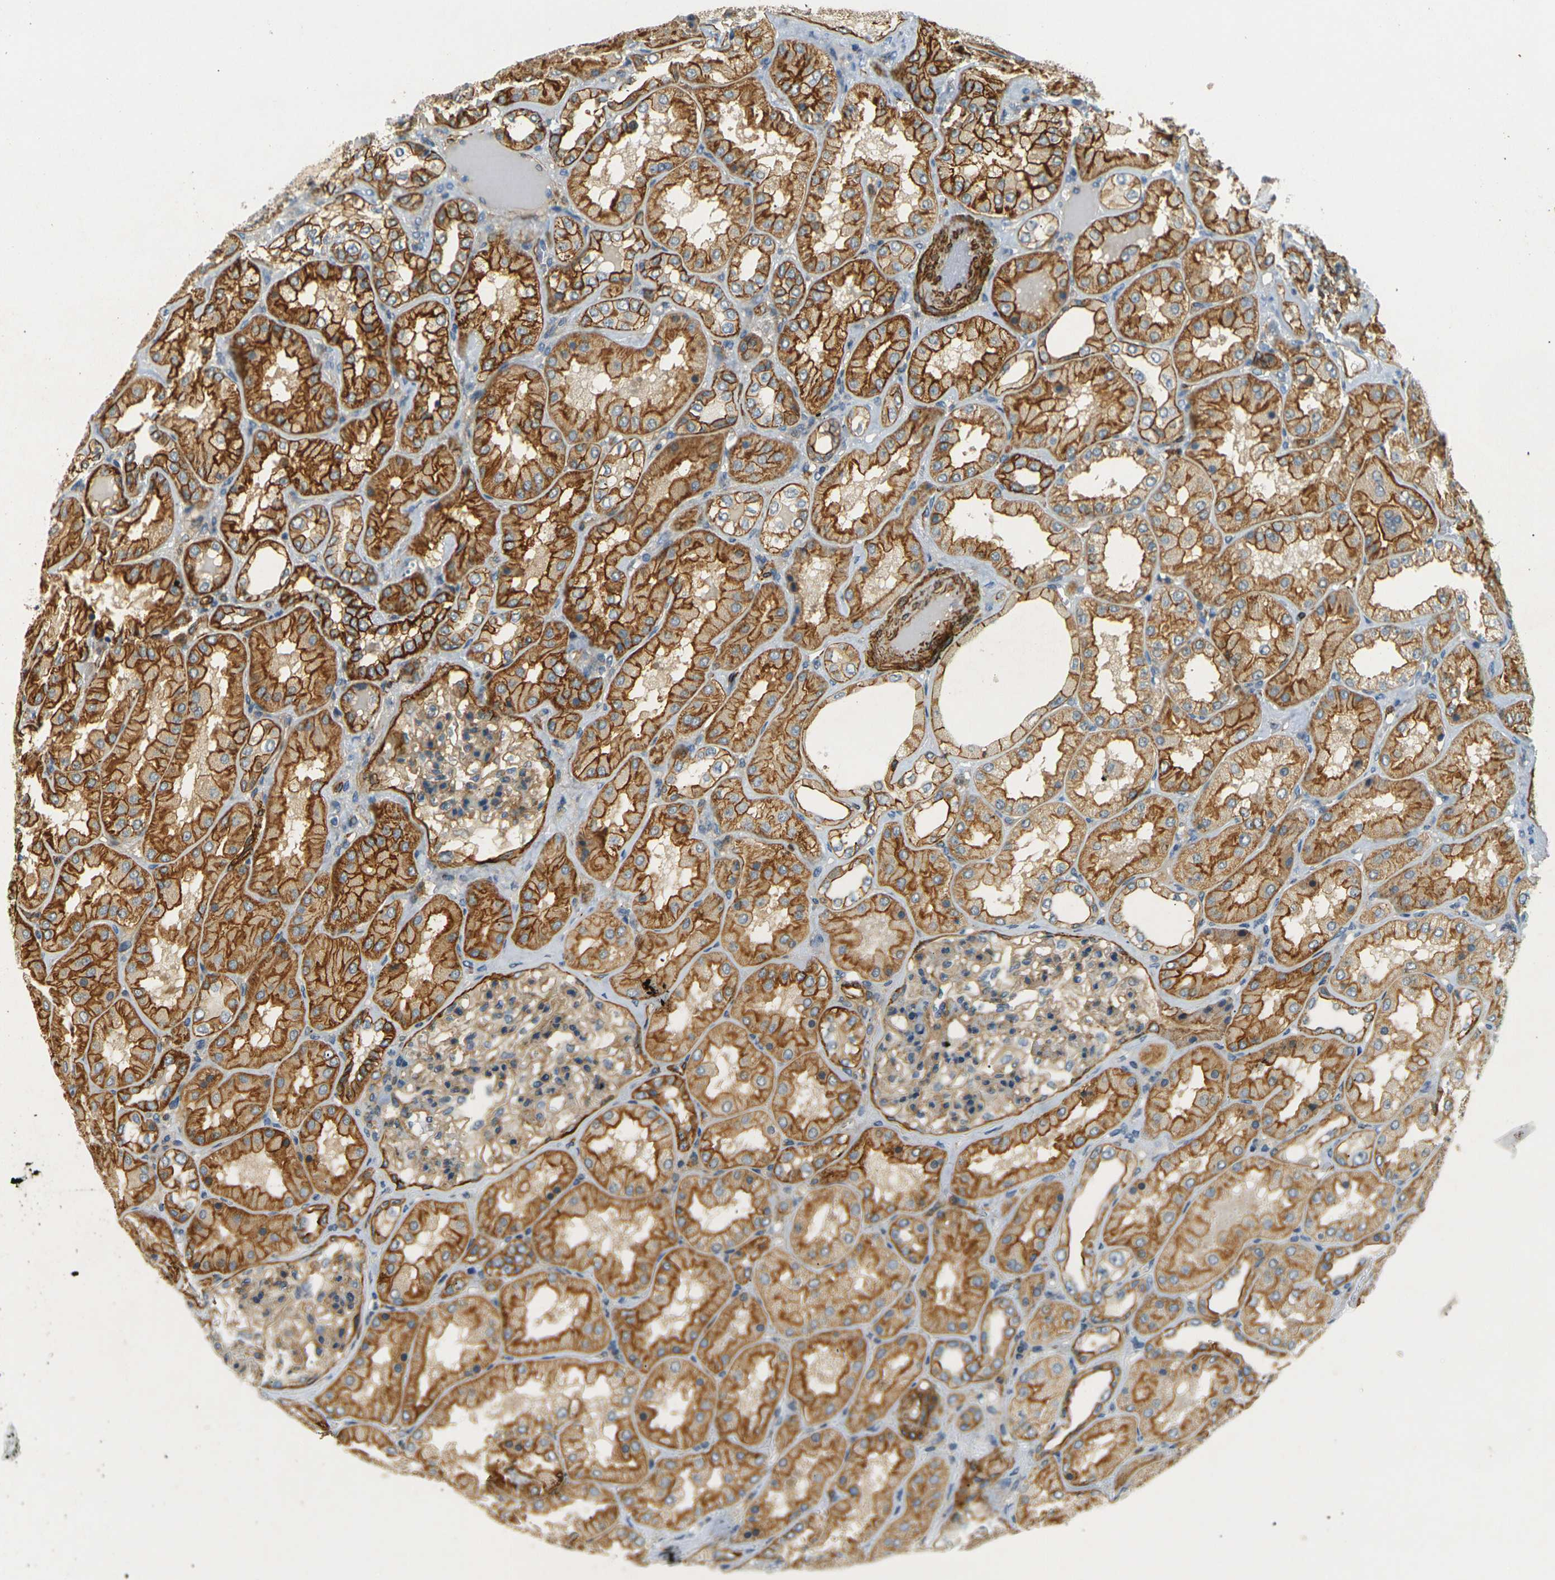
{"staining": {"intensity": "weak", "quantity": "25%-75%", "location": "cytoplasmic/membranous"}, "tissue": "kidney", "cell_type": "Cells in glomeruli", "image_type": "normal", "snomed": [{"axis": "morphology", "description": "Normal tissue, NOS"}, {"axis": "topography", "description": "Kidney"}], "caption": "An immunohistochemistry histopathology image of benign tissue is shown. Protein staining in brown highlights weak cytoplasmic/membranous positivity in kidney within cells in glomeruli.", "gene": "EPHA7", "patient": {"sex": "female", "age": 56}}